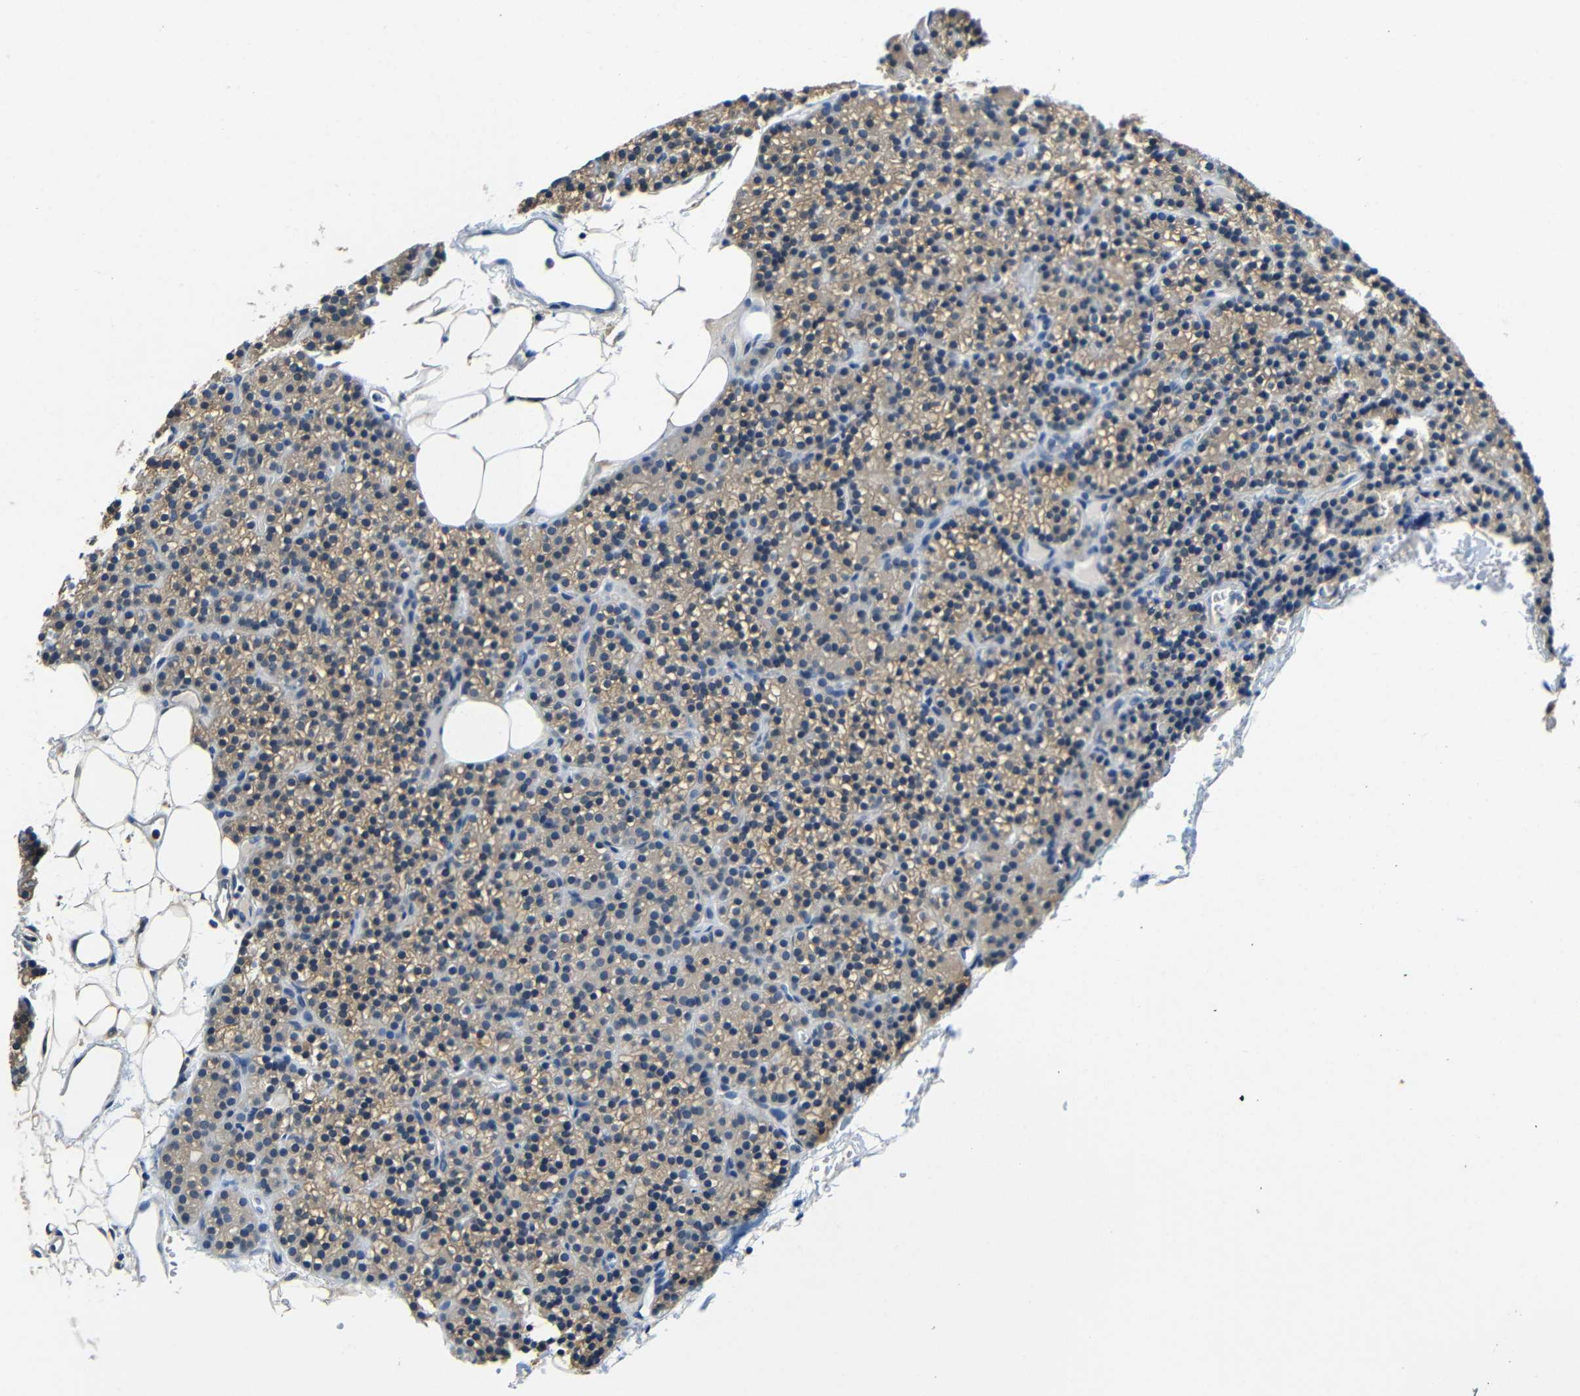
{"staining": {"intensity": "weak", "quantity": ">75%", "location": "cytoplasmic/membranous"}, "tissue": "parathyroid gland", "cell_type": "Glandular cells", "image_type": "normal", "snomed": [{"axis": "morphology", "description": "Normal tissue, NOS"}, {"axis": "morphology", "description": "Hyperplasia, NOS"}, {"axis": "topography", "description": "Parathyroid gland"}], "caption": "DAB (3,3'-diaminobenzidine) immunohistochemical staining of unremarkable parathyroid gland exhibits weak cytoplasmic/membranous protein positivity in about >75% of glandular cells.", "gene": "ADAP1", "patient": {"sex": "male", "age": 44}}